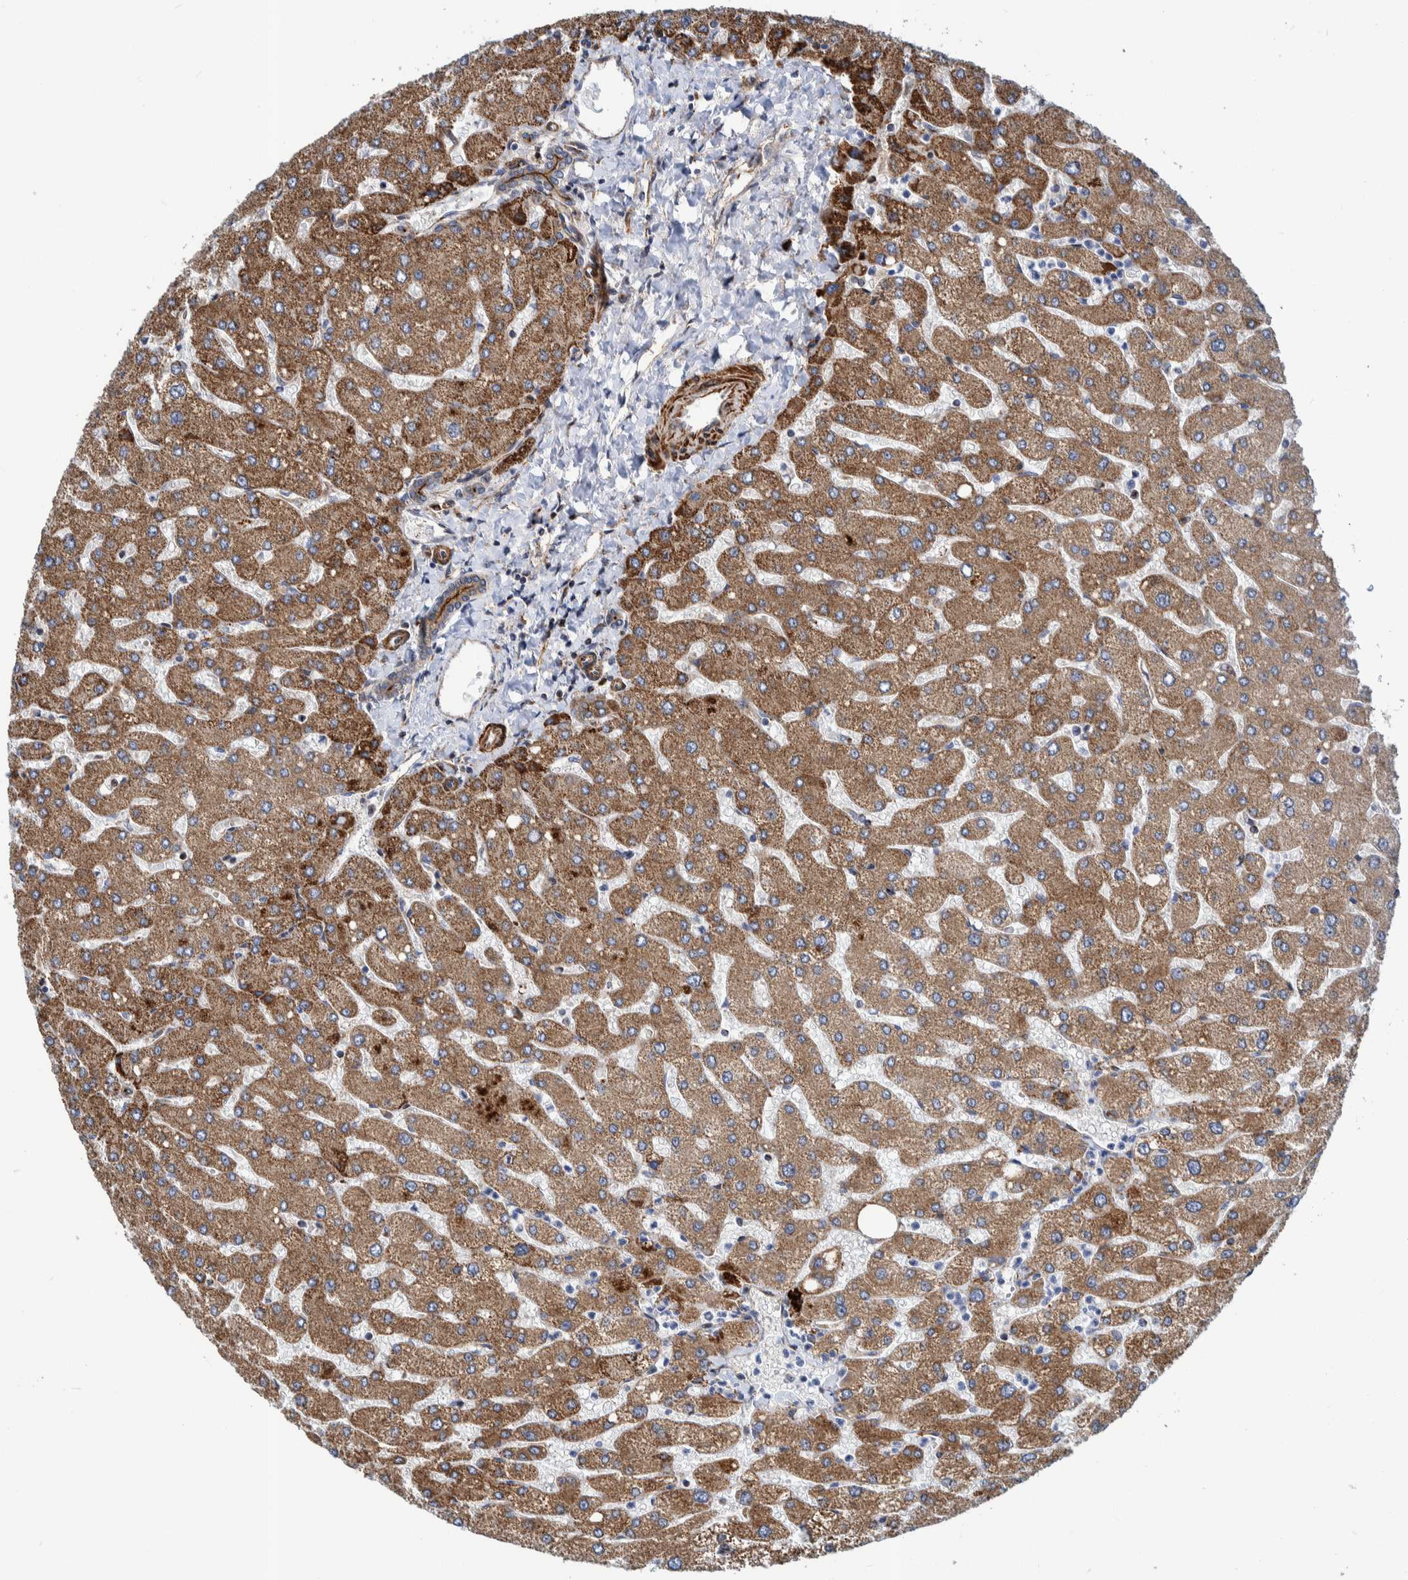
{"staining": {"intensity": "moderate", "quantity": ">75%", "location": "cytoplasmic/membranous"}, "tissue": "liver", "cell_type": "Cholangiocytes", "image_type": "normal", "snomed": [{"axis": "morphology", "description": "Normal tissue, NOS"}, {"axis": "topography", "description": "Liver"}], "caption": "Immunohistochemistry (DAB (3,3'-diaminobenzidine)) staining of benign human liver shows moderate cytoplasmic/membranous protein staining in about >75% of cholangiocytes.", "gene": "CCDC57", "patient": {"sex": "male", "age": 55}}